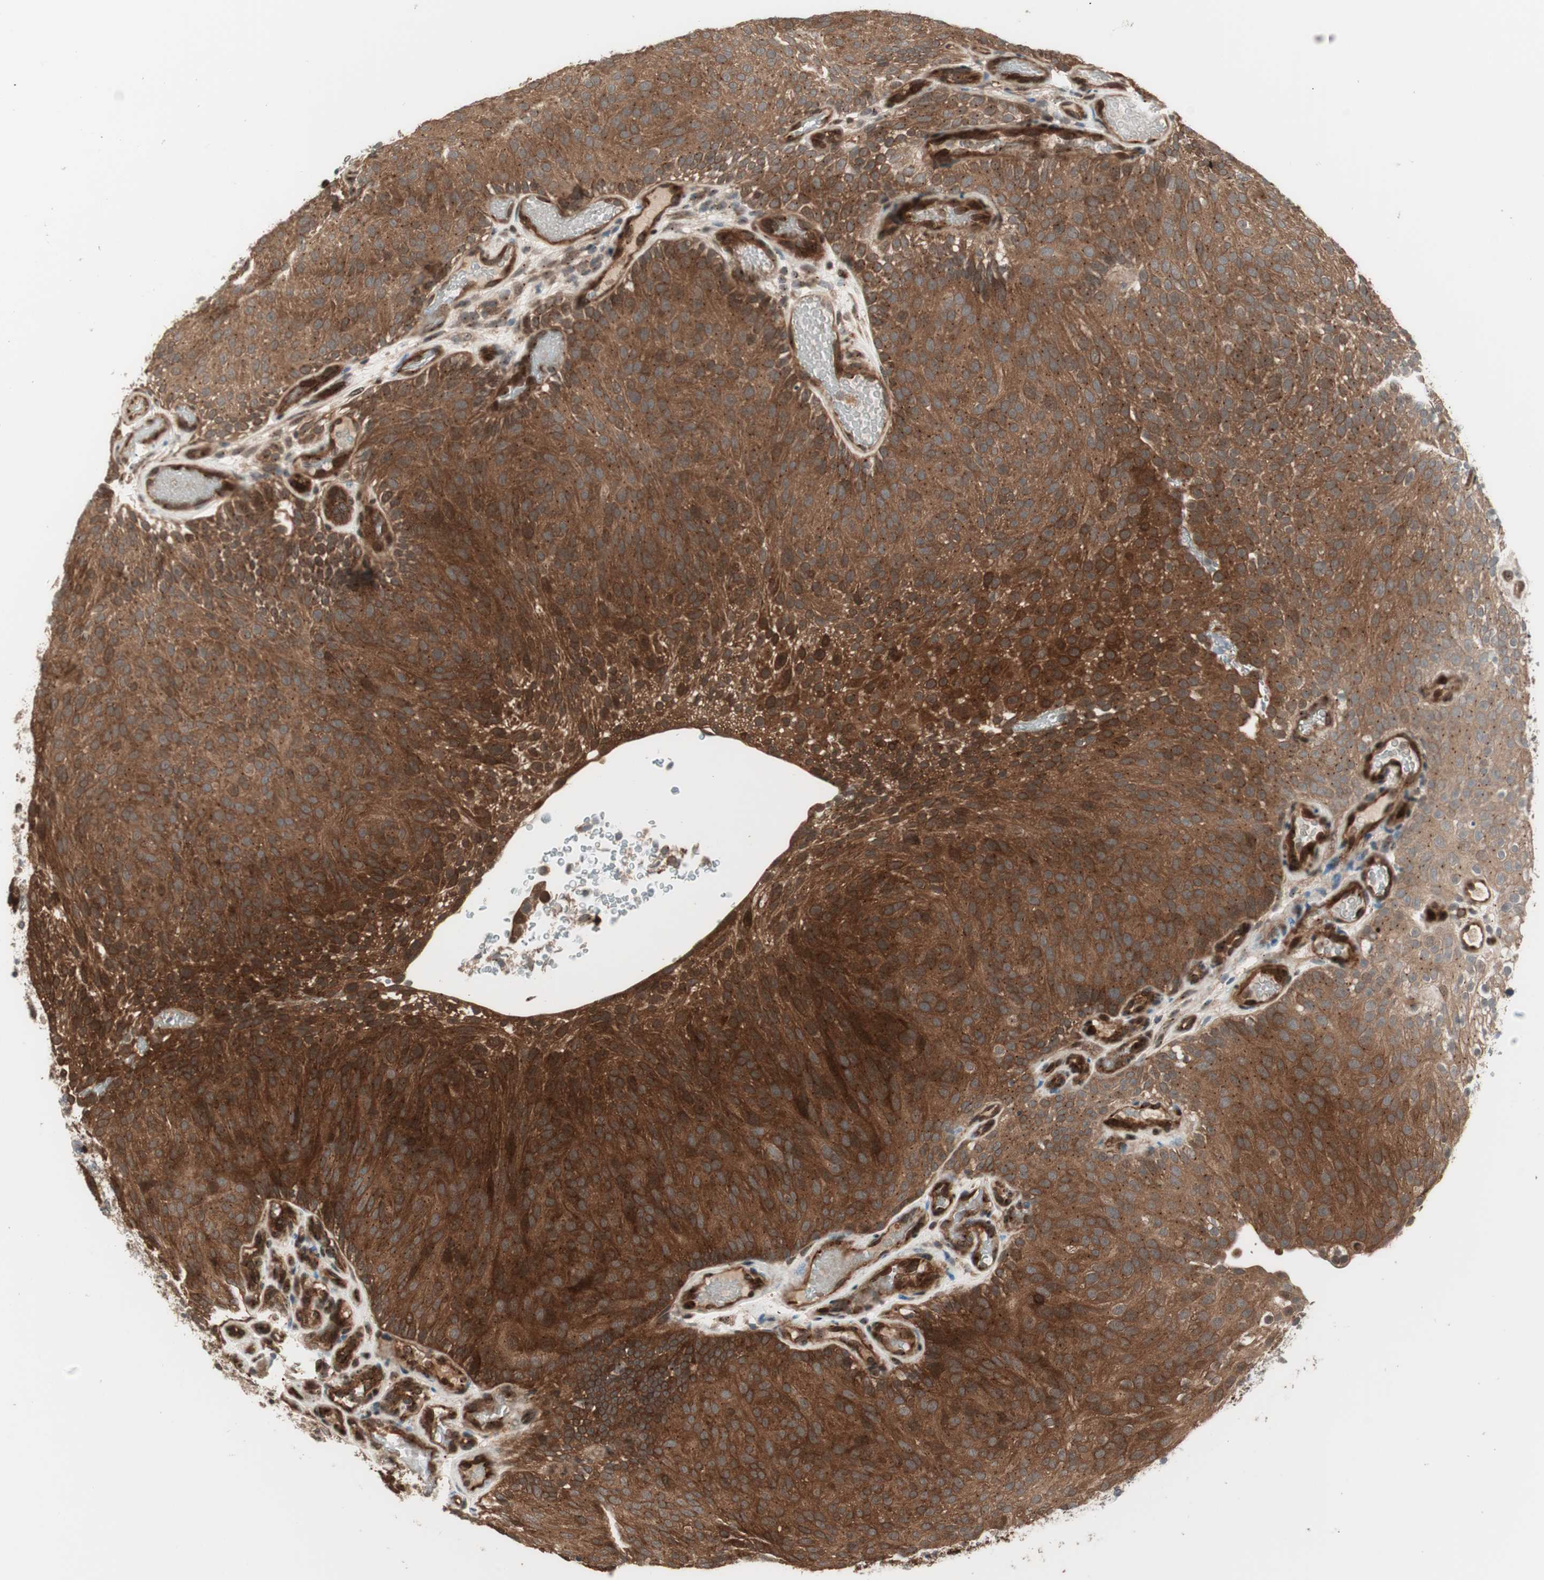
{"staining": {"intensity": "strong", "quantity": ">75%", "location": "cytoplasmic/membranous"}, "tissue": "urothelial cancer", "cell_type": "Tumor cells", "image_type": "cancer", "snomed": [{"axis": "morphology", "description": "Urothelial carcinoma, Low grade"}, {"axis": "topography", "description": "Urinary bladder"}], "caption": "Urothelial cancer stained for a protein shows strong cytoplasmic/membranous positivity in tumor cells.", "gene": "PRKG2", "patient": {"sex": "male", "age": 78}}